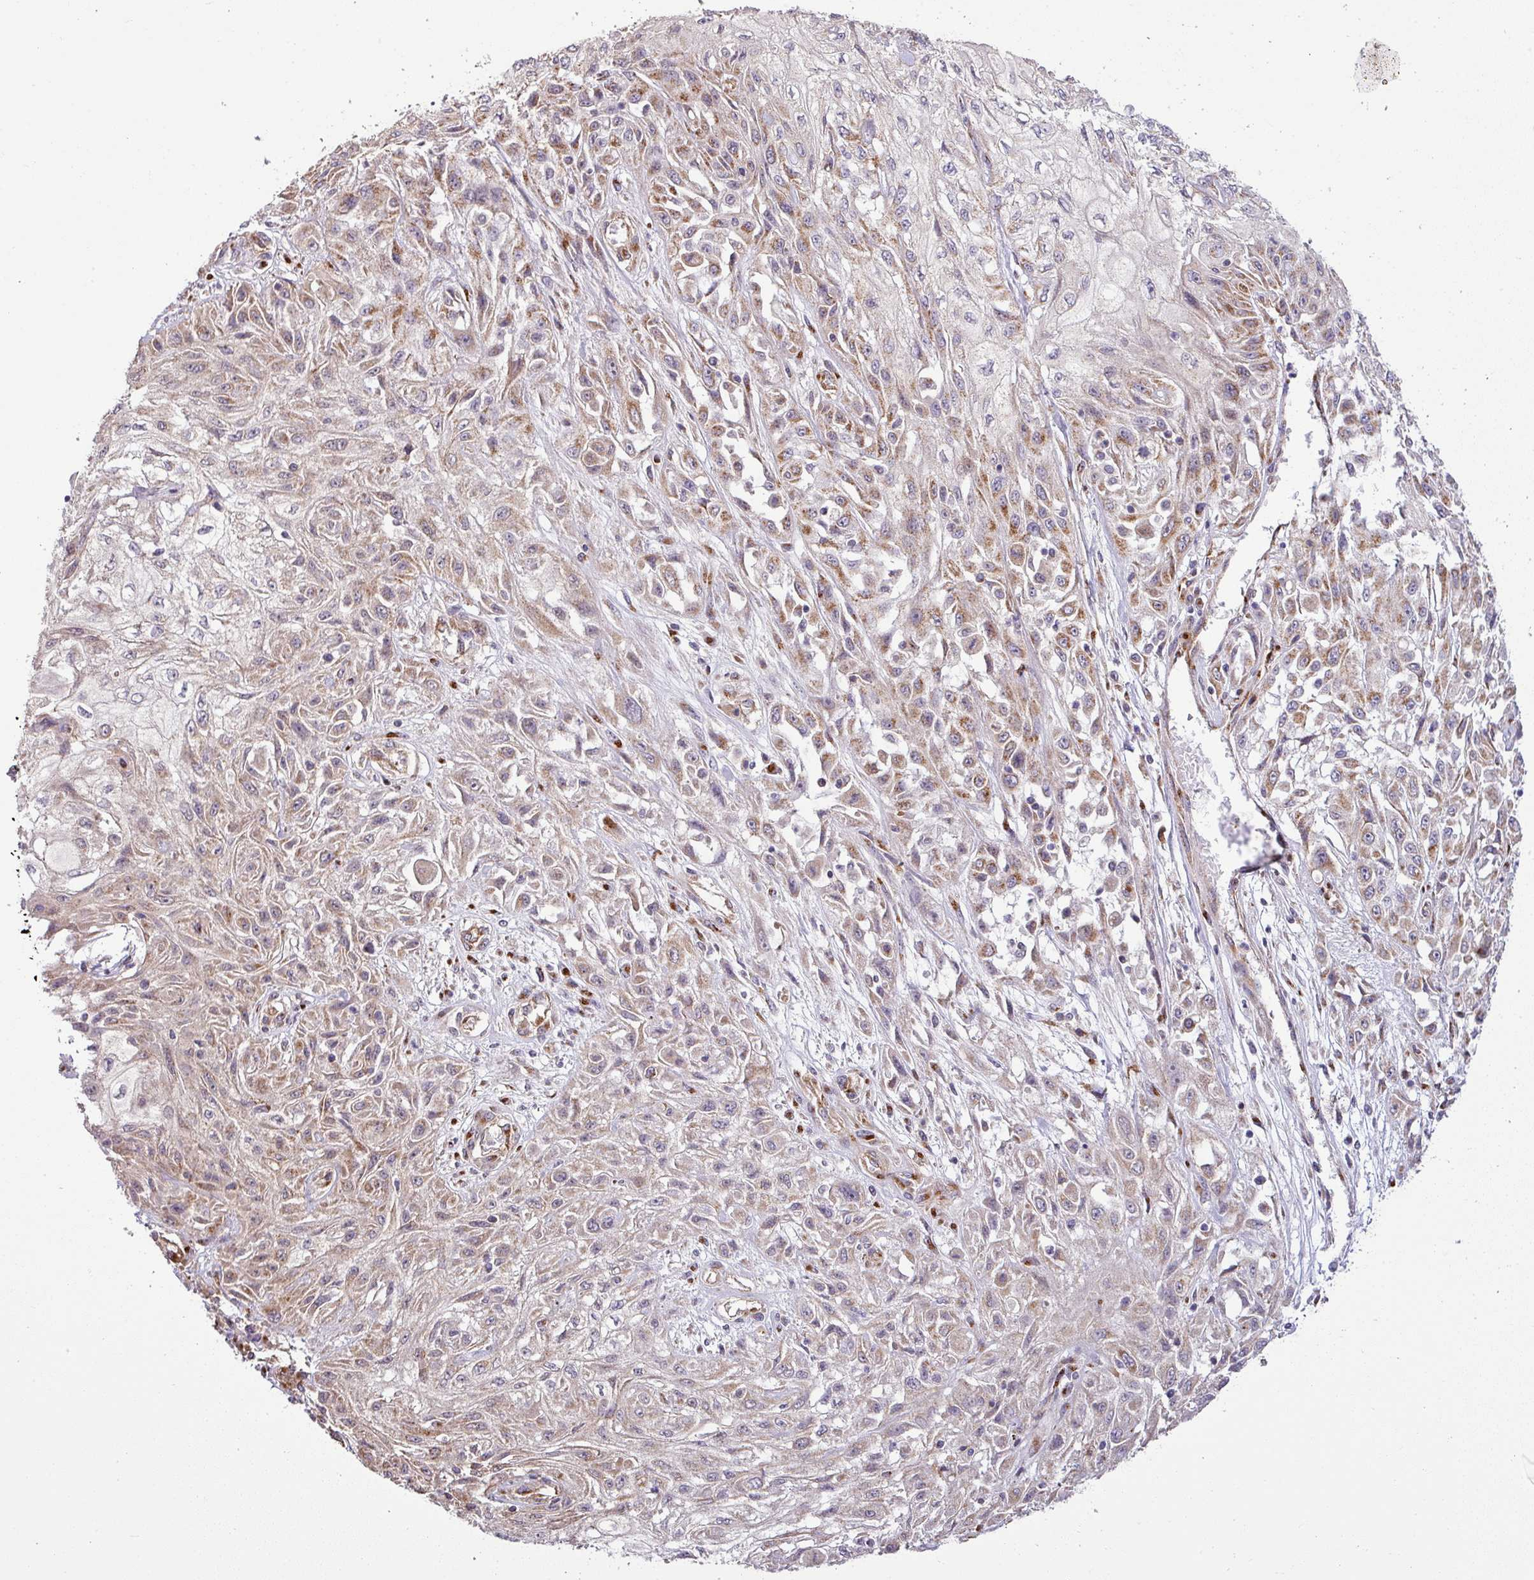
{"staining": {"intensity": "moderate", "quantity": ">75%", "location": "cytoplasmic/membranous"}, "tissue": "skin cancer", "cell_type": "Tumor cells", "image_type": "cancer", "snomed": [{"axis": "morphology", "description": "Squamous cell carcinoma, NOS"}, {"axis": "morphology", "description": "Squamous cell carcinoma, metastatic, NOS"}, {"axis": "topography", "description": "Skin"}, {"axis": "topography", "description": "Lymph node"}], "caption": "Immunohistochemistry image of metastatic squamous cell carcinoma (skin) stained for a protein (brown), which exhibits medium levels of moderate cytoplasmic/membranous expression in about >75% of tumor cells.", "gene": "TIMMDC1", "patient": {"sex": "male", "age": 75}}